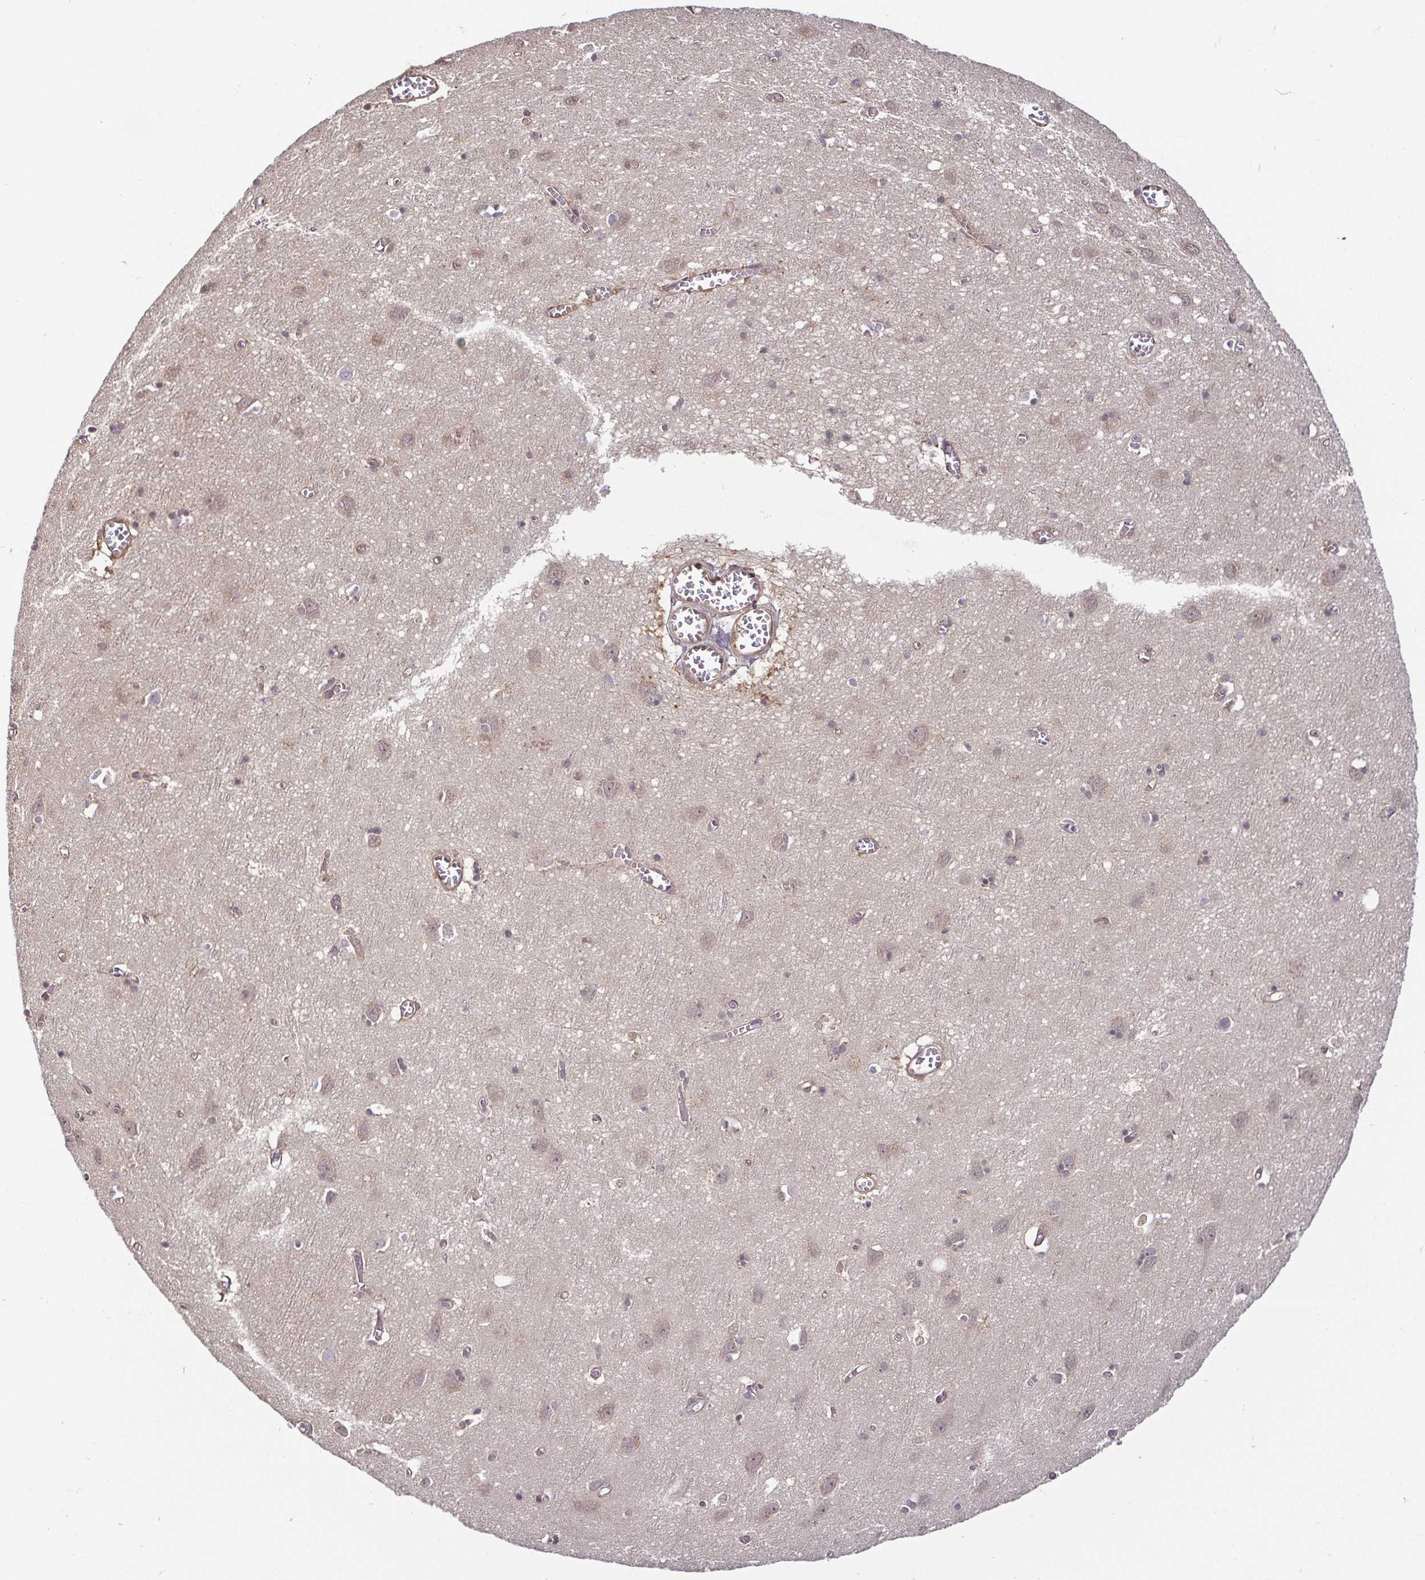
{"staining": {"intensity": "weak", "quantity": "25%-75%", "location": "cytoplasmic/membranous"}, "tissue": "cerebral cortex", "cell_type": "Endothelial cells", "image_type": "normal", "snomed": [{"axis": "morphology", "description": "Normal tissue, NOS"}, {"axis": "topography", "description": "Cerebral cortex"}], "caption": "Unremarkable cerebral cortex shows weak cytoplasmic/membranous staining in approximately 25%-75% of endothelial cells, visualized by immunohistochemistry. (brown staining indicates protein expression, while blue staining denotes nuclei).", "gene": "HOPX", "patient": {"sex": "male", "age": 70}}